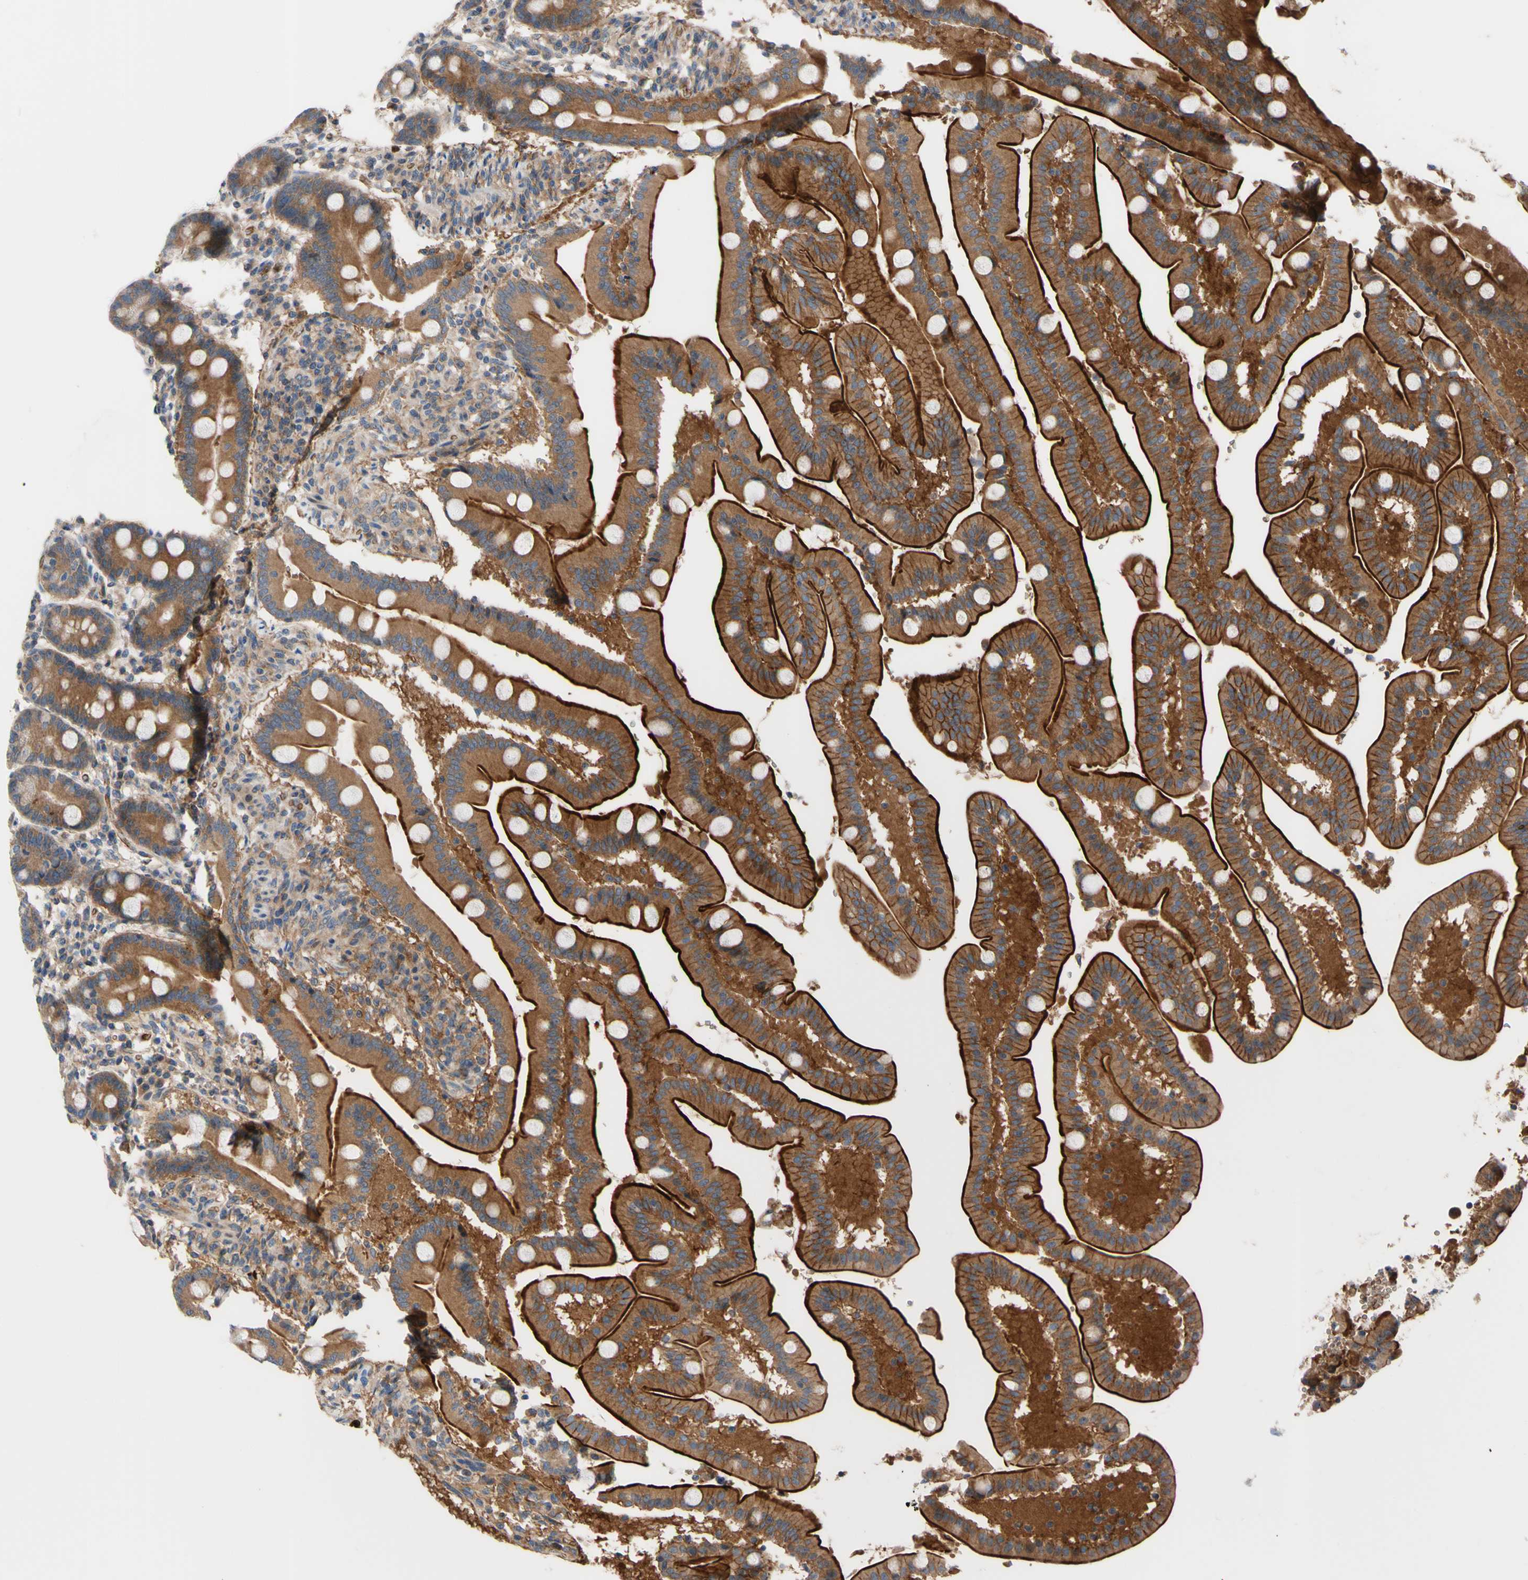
{"staining": {"intensity": "strong", "quantity": ">75%", "location": "cytoplasmic/membranous,nuclear"}, "tissue": "duodenum", "cell_type": "Glandular cells", "image_type": "normal", "snomed": [{"axis": "morphology", "description": "Normal tissue, NOS"}, {"axis": "topography", "description": "Duodenum"}], "caption": "Protein staining reveals strong cytoplasmic/membranous,nuclear expression in approximately >75% of glandular cells in unremarkable duodenum.", "gene": "USP9X", "patient": {"sex": "male", "age": 54}}